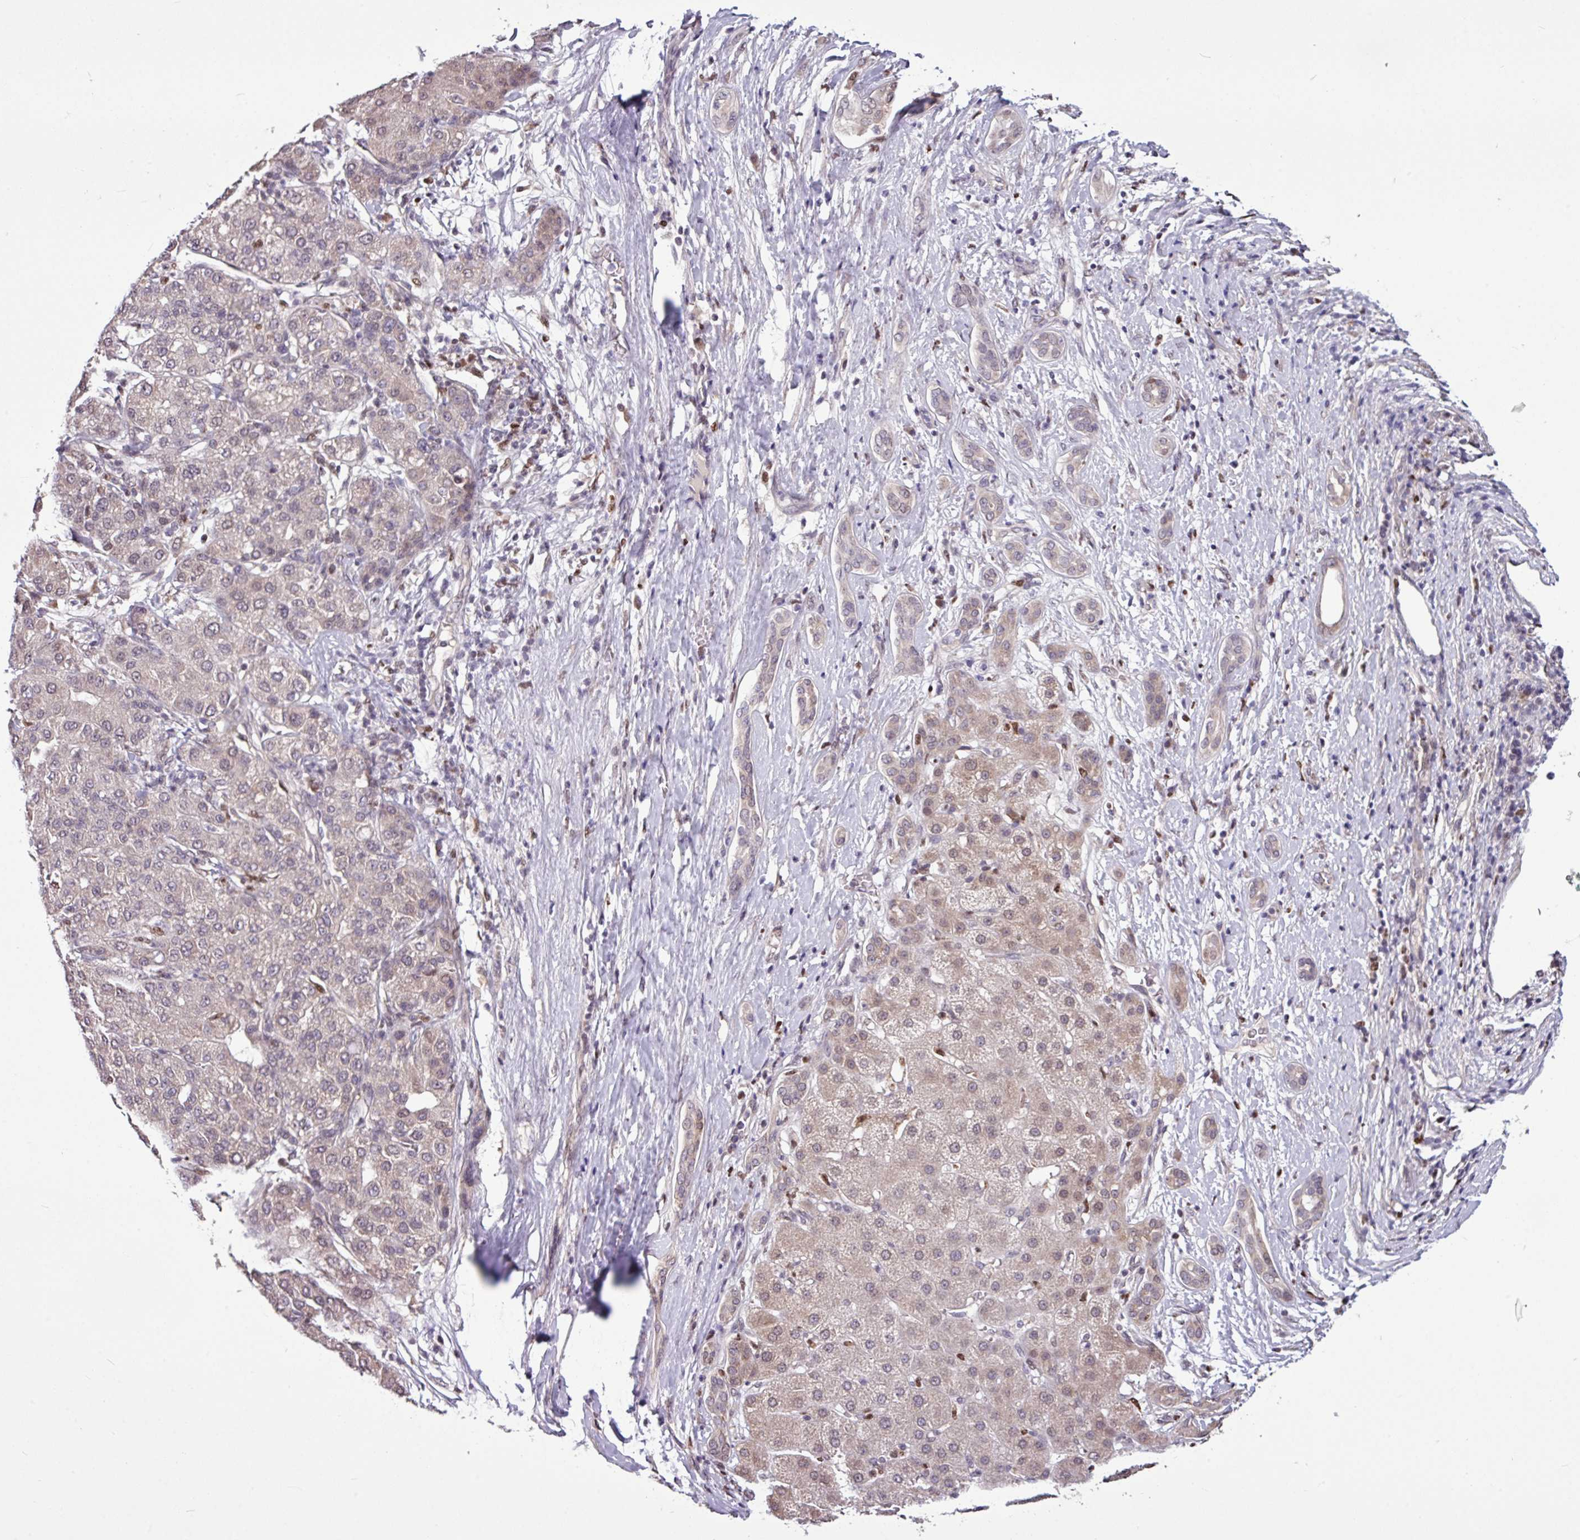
{"staining": {"intensity": "weak", "quantity": "25%-75%", "location": "nuclear"}, "tissue": "liver cancer", "cell_type": "Tumor cells", "image_type": "cancer", "snomed": [{"axis": "morphology", "description": "Carcinoma, Hepatocellular, NOS"}, {"axis": "topography", "description": "Liver"}], "caption": "Human liver cancer (hepatocellular carcinoma) stained with a protein marker displays weak staining in tumor cells.", "gene": "SKIC2", "patient": {"sex": "male", "age": 65}}